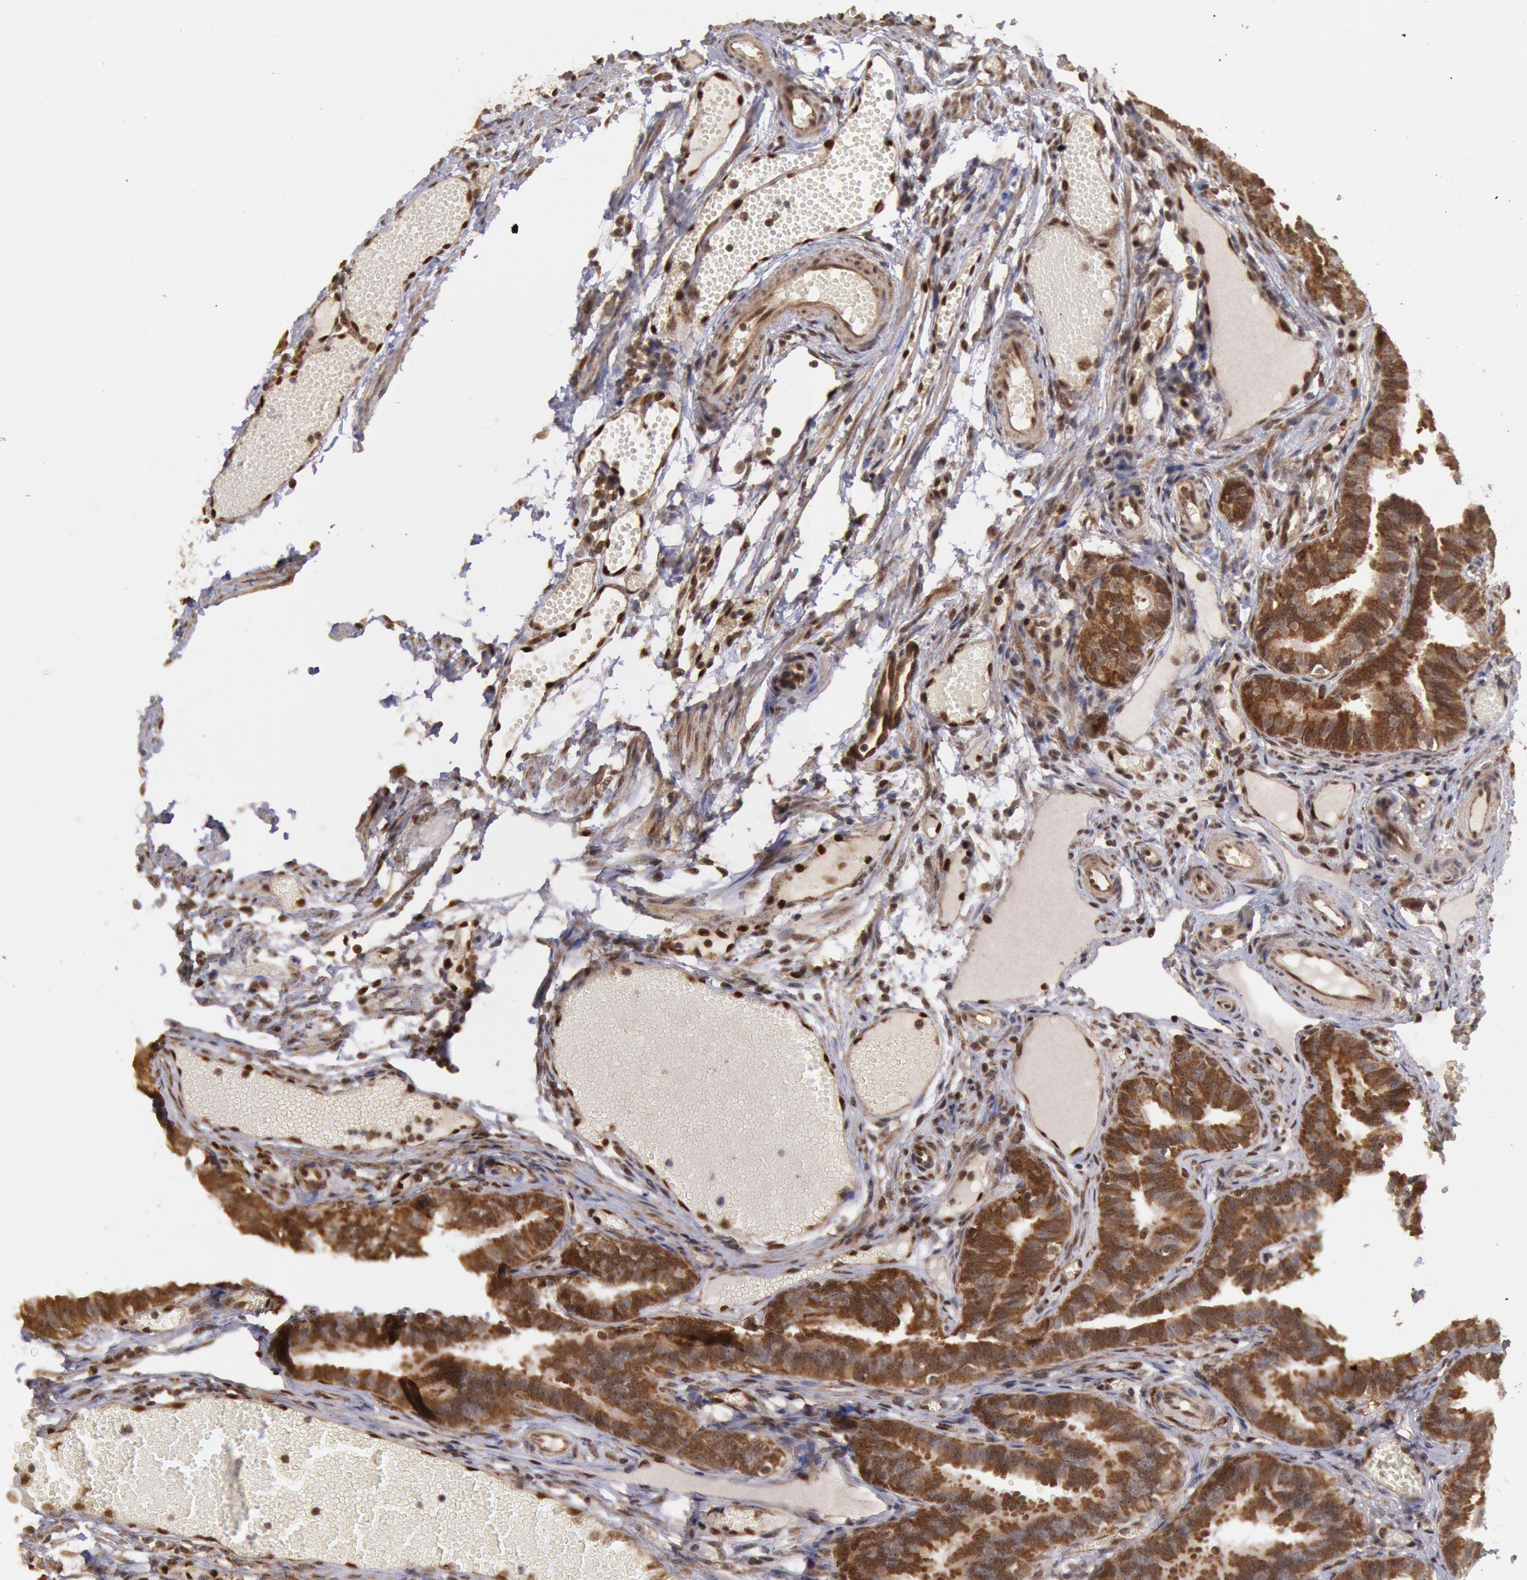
{"staining": {"intensity": "moderate", "quantity": ">75%", "location": "cytoplasmic/membranous"}, "tissue": "fallopian tube", "cell_type": "Glandular cells", "image_type": "normal", "snomed": [{"axis": "morphology", "description": "Normal tissue, NOS"}, {"axis": "topography", "description": "Fallopian tube"}], "caption": "Immunohistochemical staining of normal human fallopian tube demonstrates moderate cytoplasmic/membranous protein staining in approximately >75% of glandular cells.", "gene": "STX17", "patient": {"sex": "female", "age": 29}}